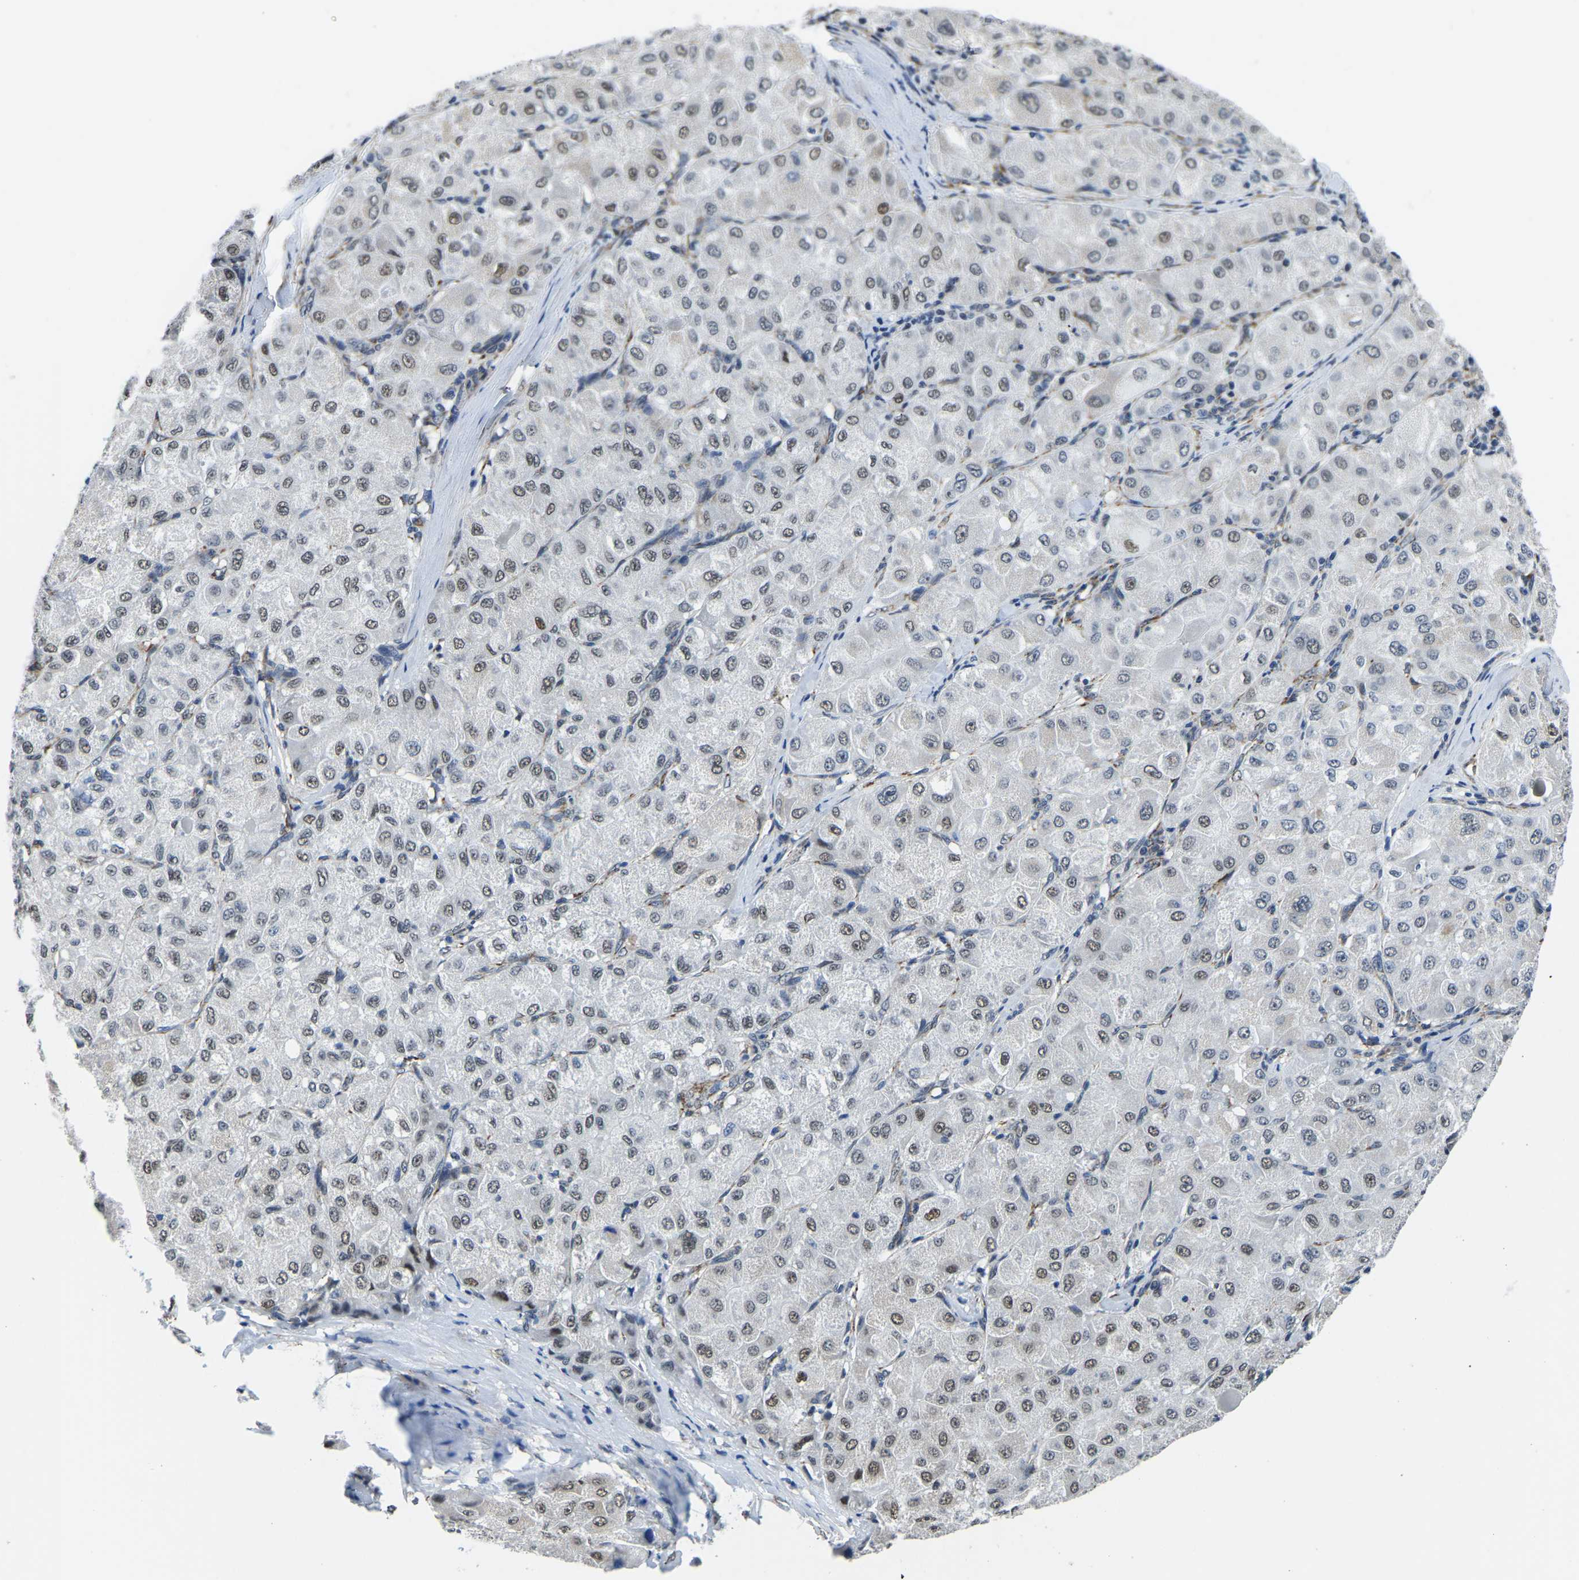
{"staining": {"intensity": "weak", "quantity": ">75%", "location": "nuclear"}, "tissue": "liver cancer", "cell_type": "Tumor cells", "image_type": "cancer", "snomed": [{"axis": "morphology", "description": "Carcinoma, Hepatocellular, NOS"}, {"axis": "topography", "description": "Liver"}], "caption": "The photomicrograph demonstrates immunohistochemical staining of liver hepatocellular carcinoma. There is weak nuclear expression is present in approximately >75% of tumor cells.", "gene": "BNIP3L", "patient": {"sex": "male", "age": 80}}